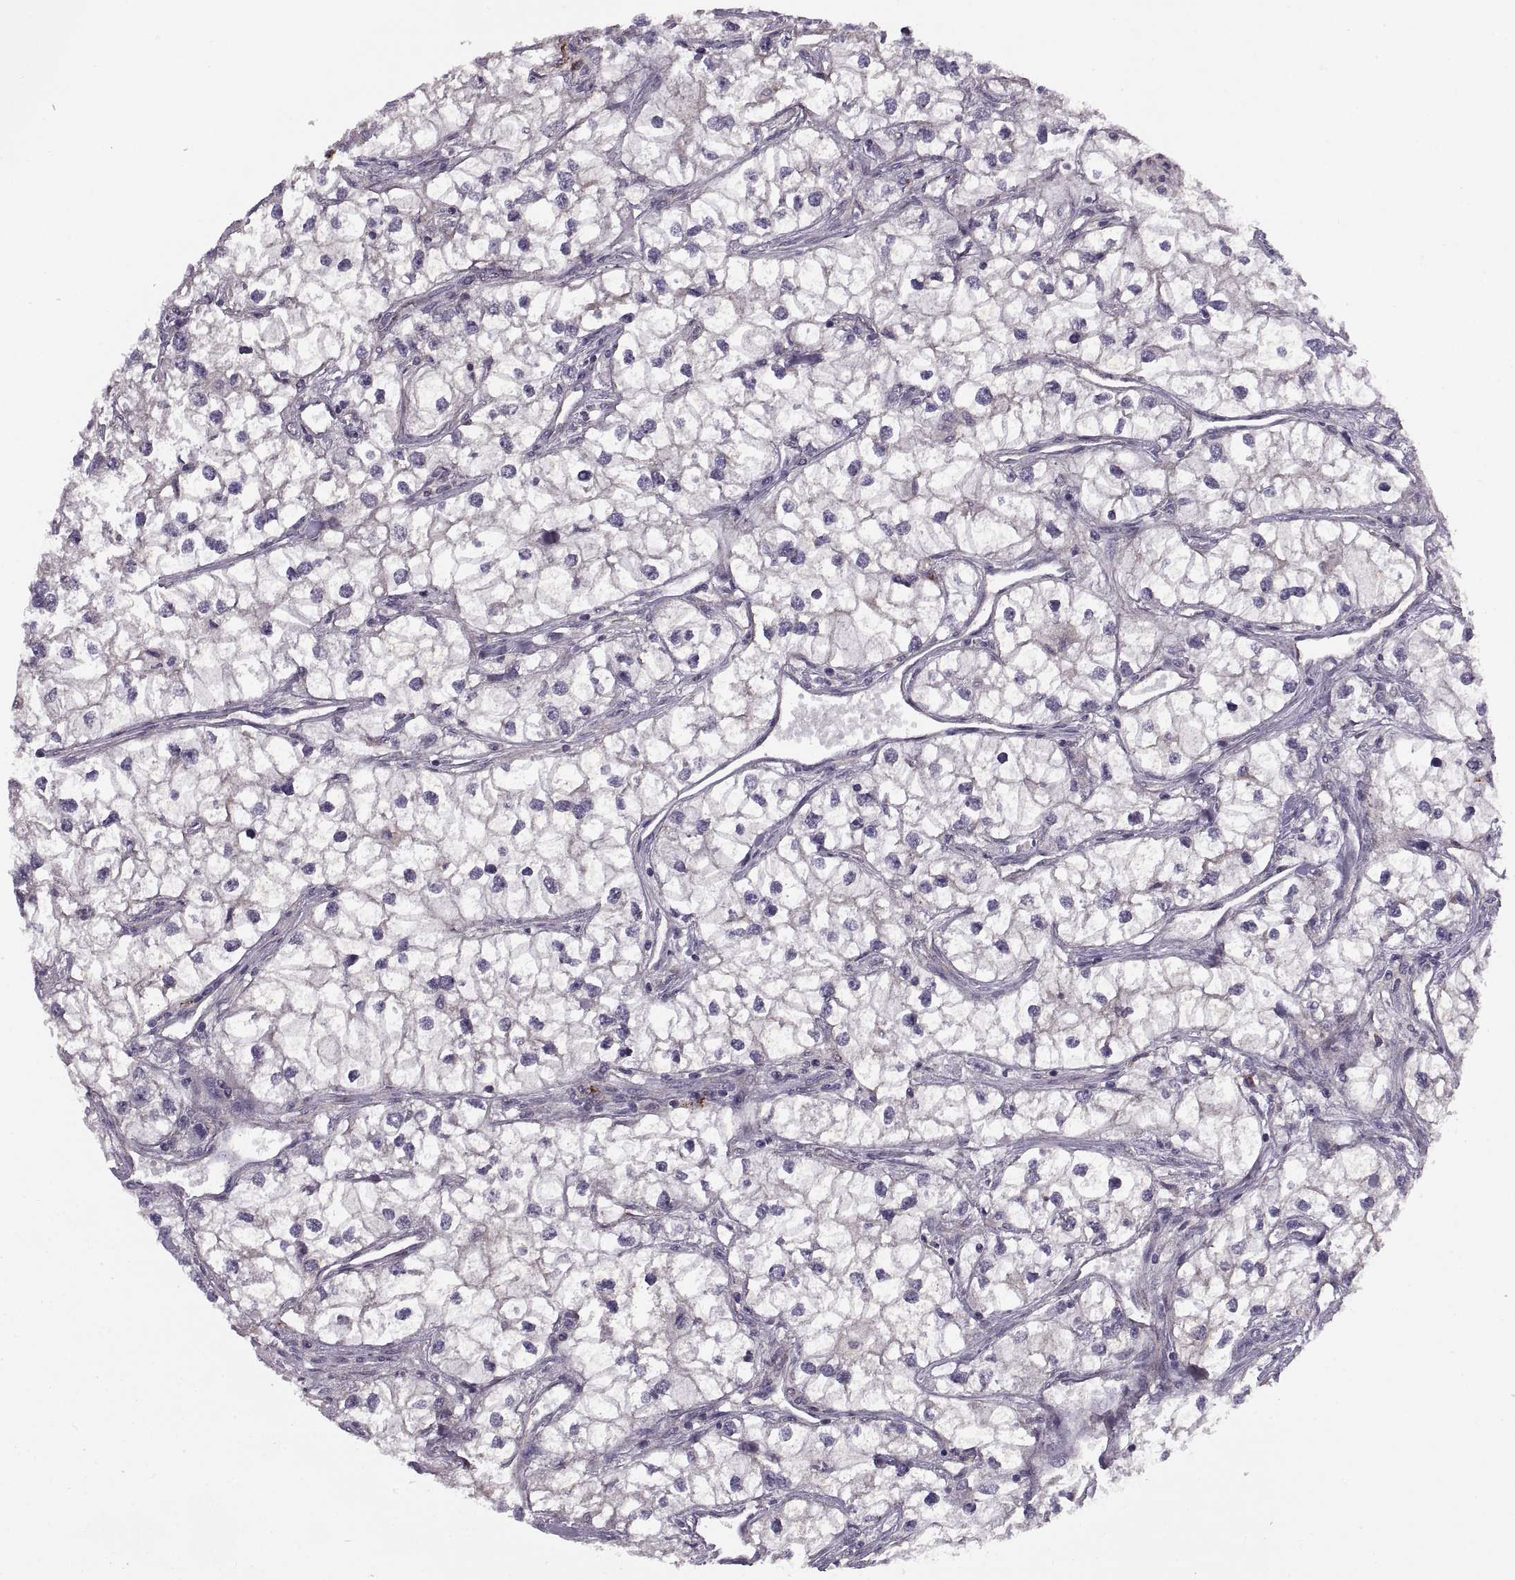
{"staining": {"intensity": "negative", "quantity": "none", "location": "none"}, "tissue": "renal cancer", "cell_type": "Tumor cells", "image_type": "cancer", "snomed": [{"axis": "morphology", "description": "Adenocarcinoma, NOS"}, {"axis": "topography", "description": "Kidney"}], "caption": "Tumor cells show no significant staining in renal adenocarcinoma. The staining was performed using DAB (3,3'-diaminobenzidine) to visualize the protein expression in brown, while the nuclei were stained in blue with hematoxylin (Magnification: 20x).", "gene": "RALB", "patient": {"sex": "male", "age": 59}}